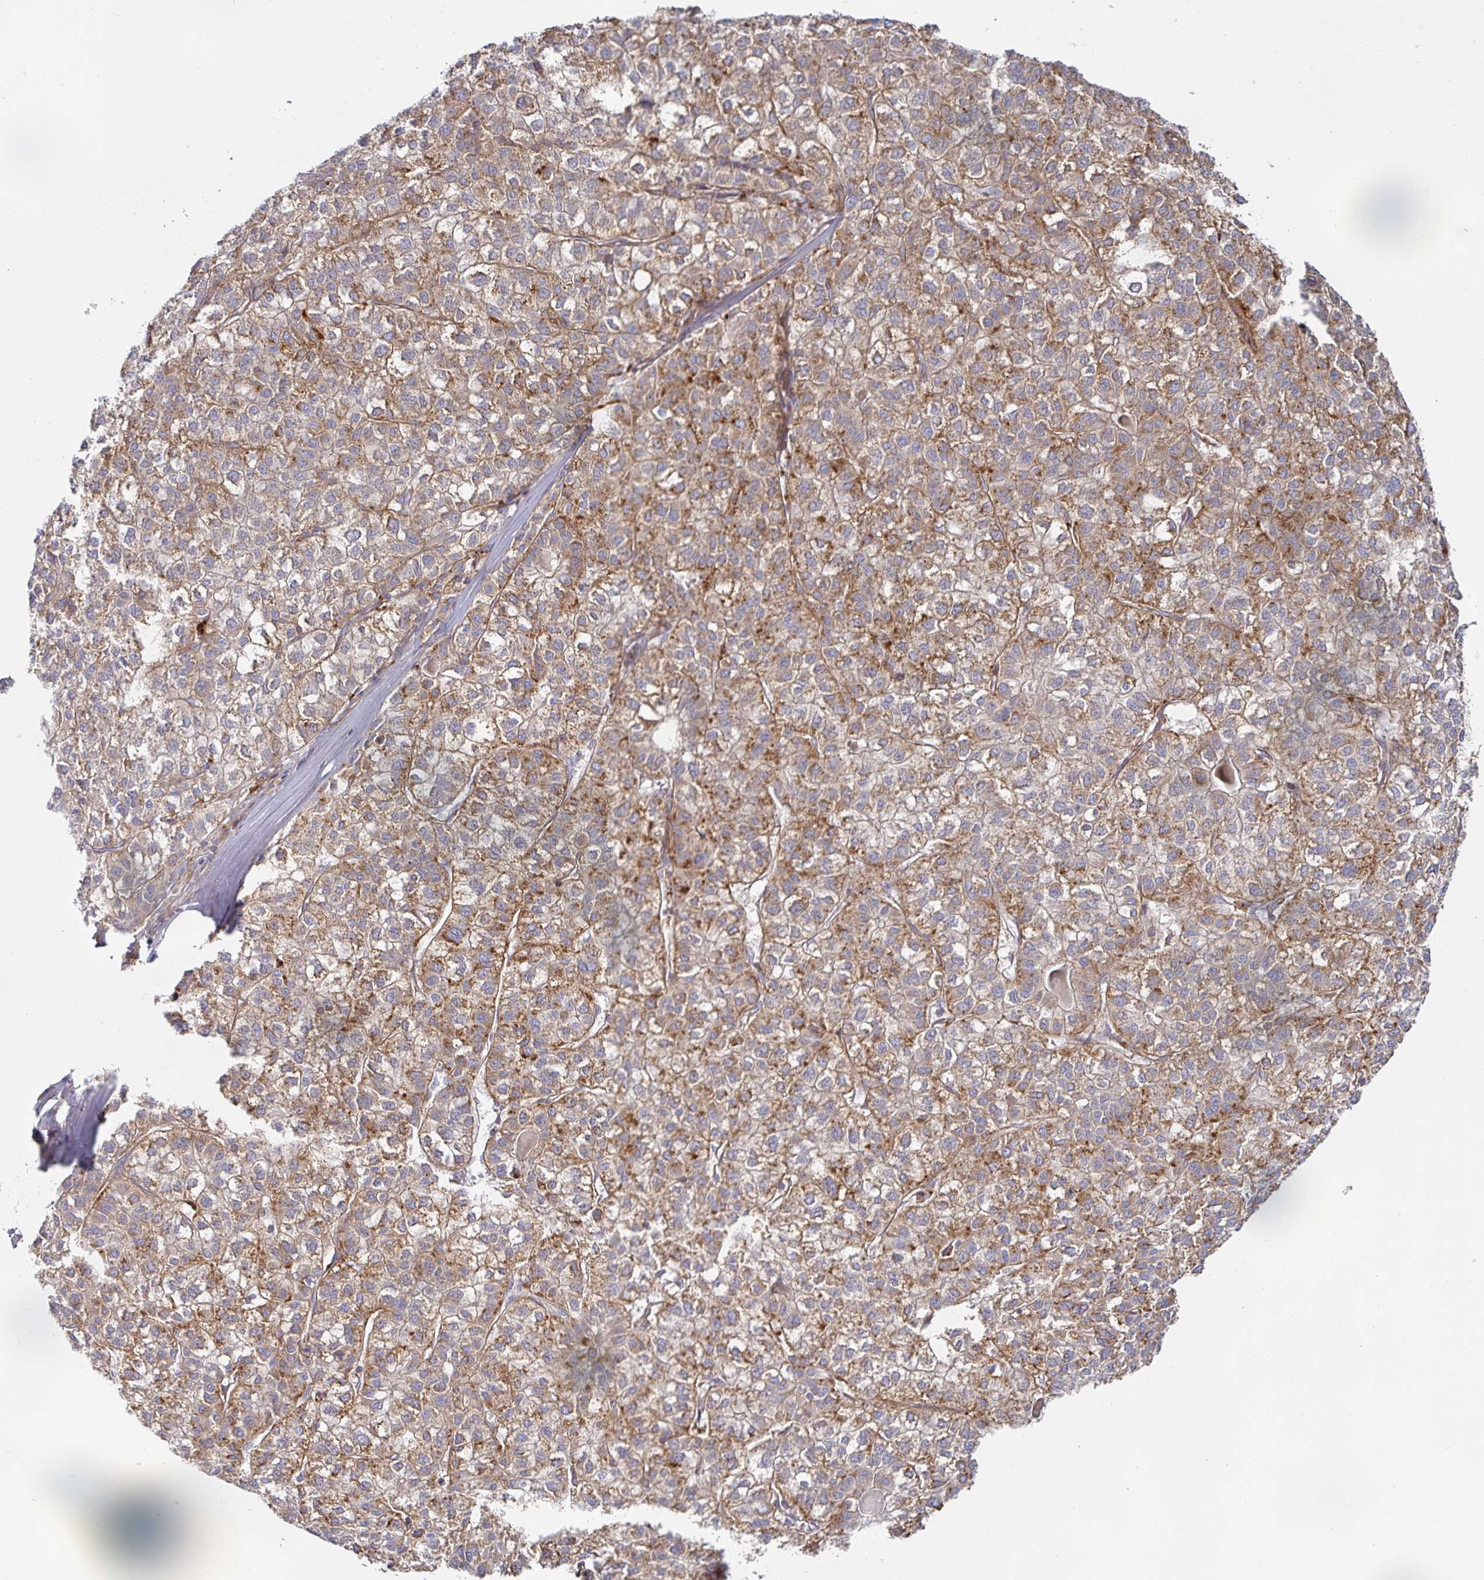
{"staining": {"intensity": "moderate", "quantity": ">75%", "location": "cytoplasmic/membranous"}, "tissue": "liver cancer", "cell_type": "Tumor cells", "image_type": "cancer", "snomed": [{"axis": "morphology", "description": "Carcinoma, Hepatocellular, NOS"}, {"axis": "topography", "description": "Liver"}], "caption": "This histopathology image exhibits hepatocellular carcinoma (liver) stained with IHC to label a protein in brown. The cytoplasmic/membranous of tumor cells show moderate positivity for the protein. Nuclei are counter-stained blue.", "gene": "METTL22", "patient": {"sex": "female", "age": 43}}